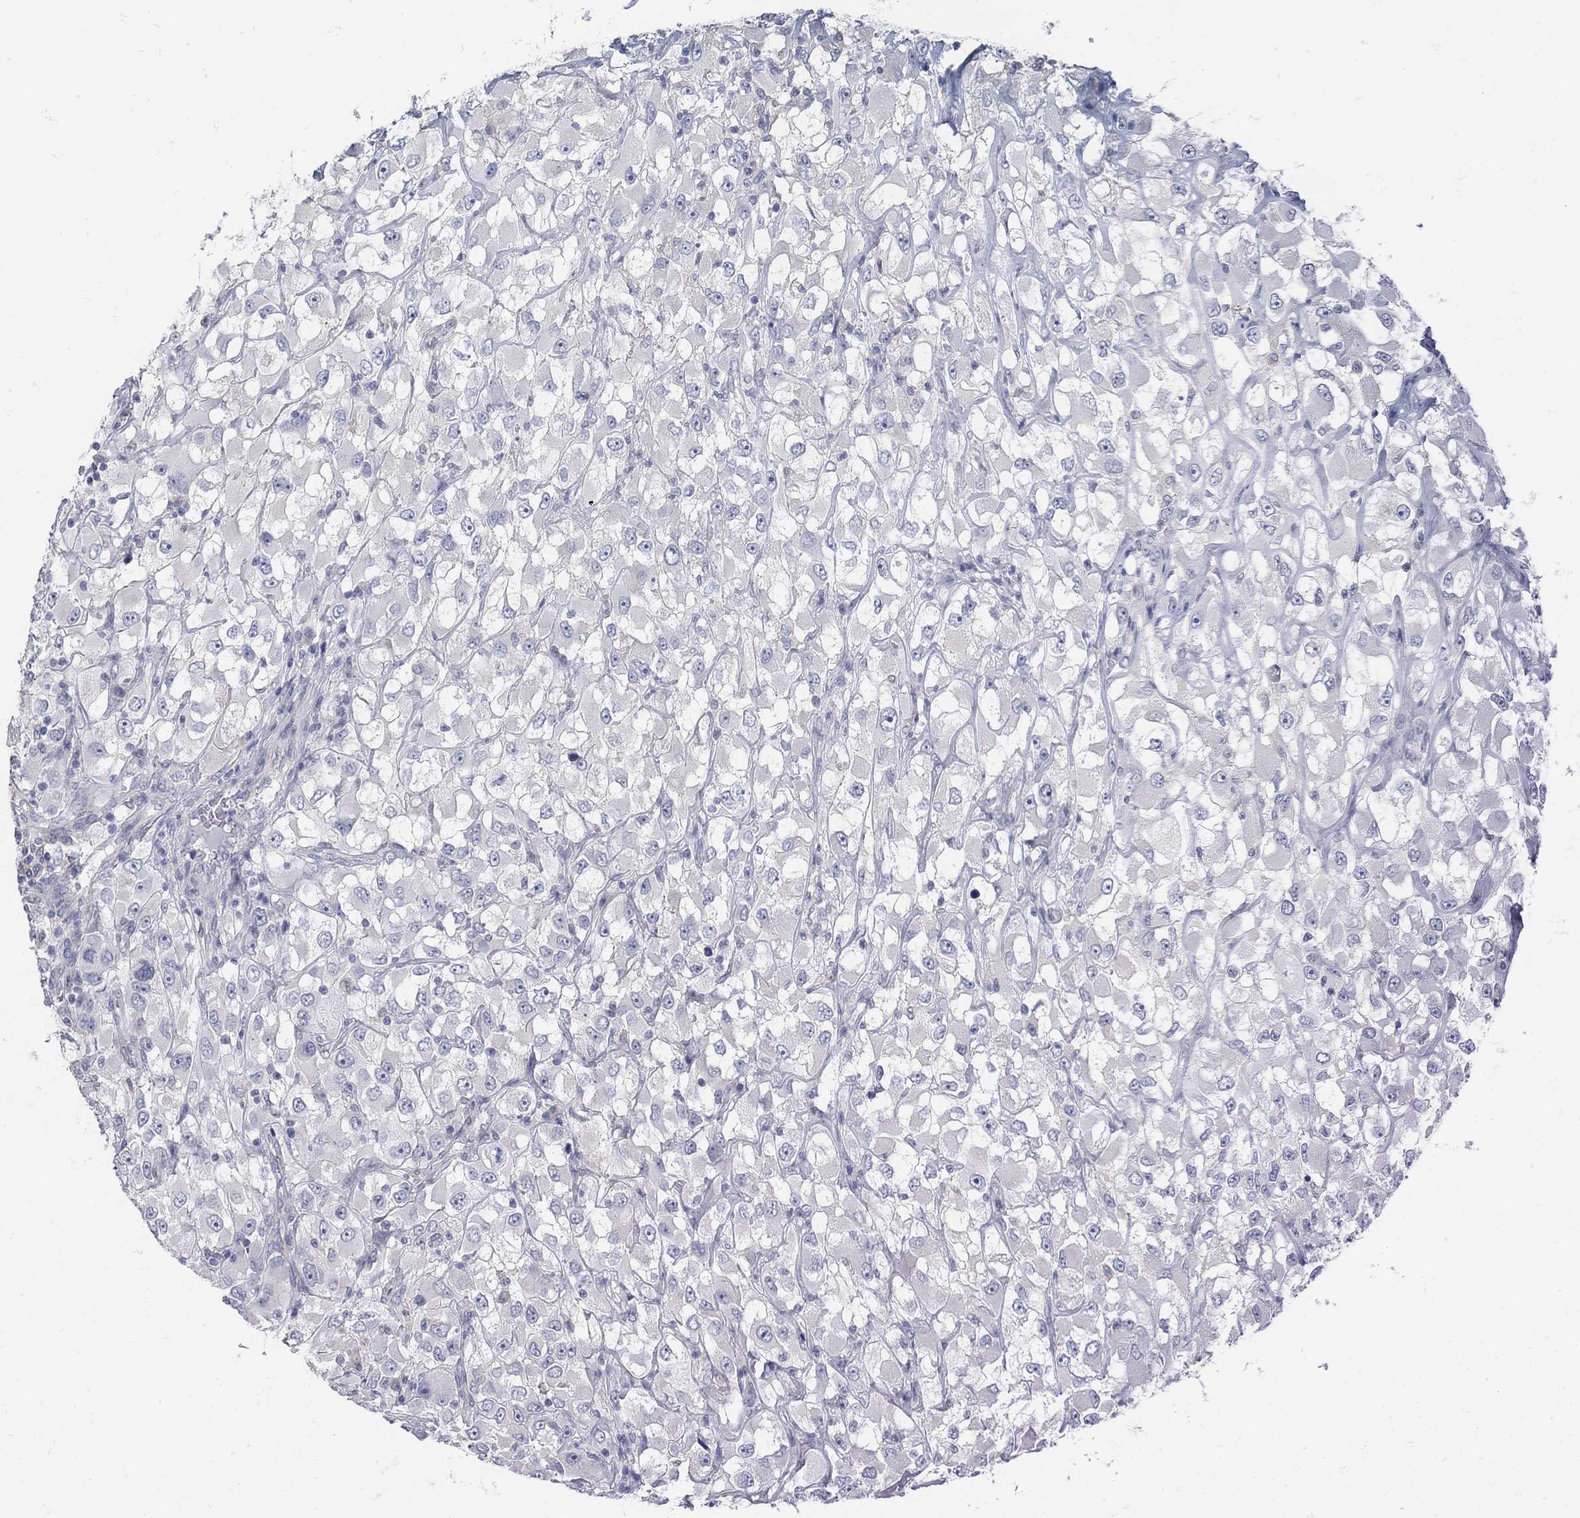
{"staining": {"intensity": "negative", "quantity": "none", "location": "none"}, "tissue": "renal cancer", "cell_type": "Tumor cells", "image_type": "cancer", "snomed": [{"axis": "morphology", "description": "Adenocarcinoma, NOS"}, {"axis": "topography", "description": "Kidney"}], "caption": "Immunohistochemistry of human adenocarcinoma (renal) demonstrates no positivity in tumor cells.", "gene": "ZFAND4", "patient": {"sex": "female", "age": 52}}